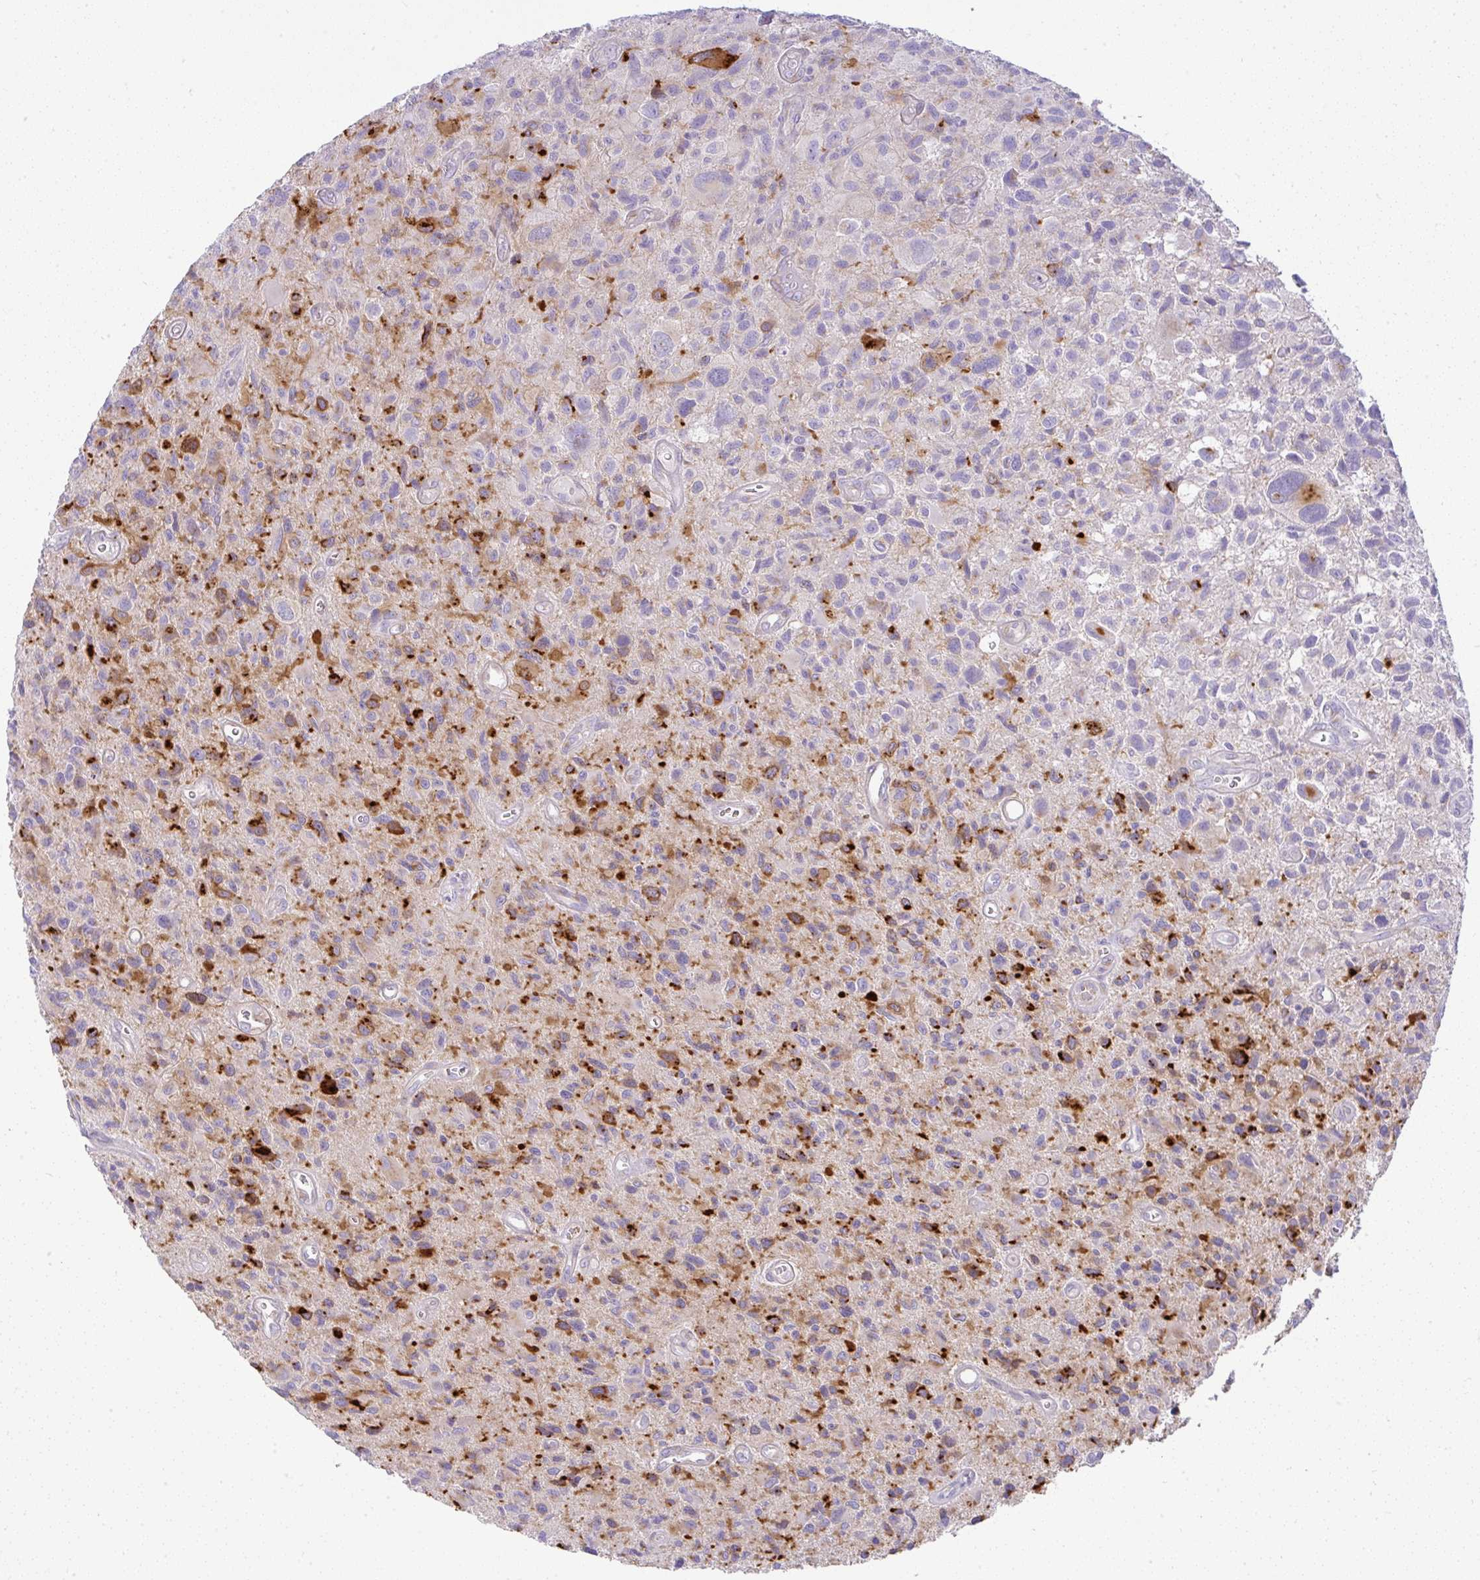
{"staining": {"intensity": "strong", "quantity": "<25%", "location": "cytoplasmic/membranous"}, "tissue": "glioma", "cell_type": "Tumor cells", "image_type": "cancer", "snomed": [{"axis": "morphology", "description": "Glioma, malignant, High grade"}, {"axis": "topography", "description": "Brain"}], "caption": "Immunohistochemistry image of neoplastic tissue: glioma stained using immunohistochemistry (IHC) demonstrates medium levels of strong protein expression localized specifically in the cytoplasmic/membranous of tumor cells, appearing as a cytoplasmic/membranous brown color.", "gene": "FAM177A1", "patient": {"sex": "male", "age": 76}}